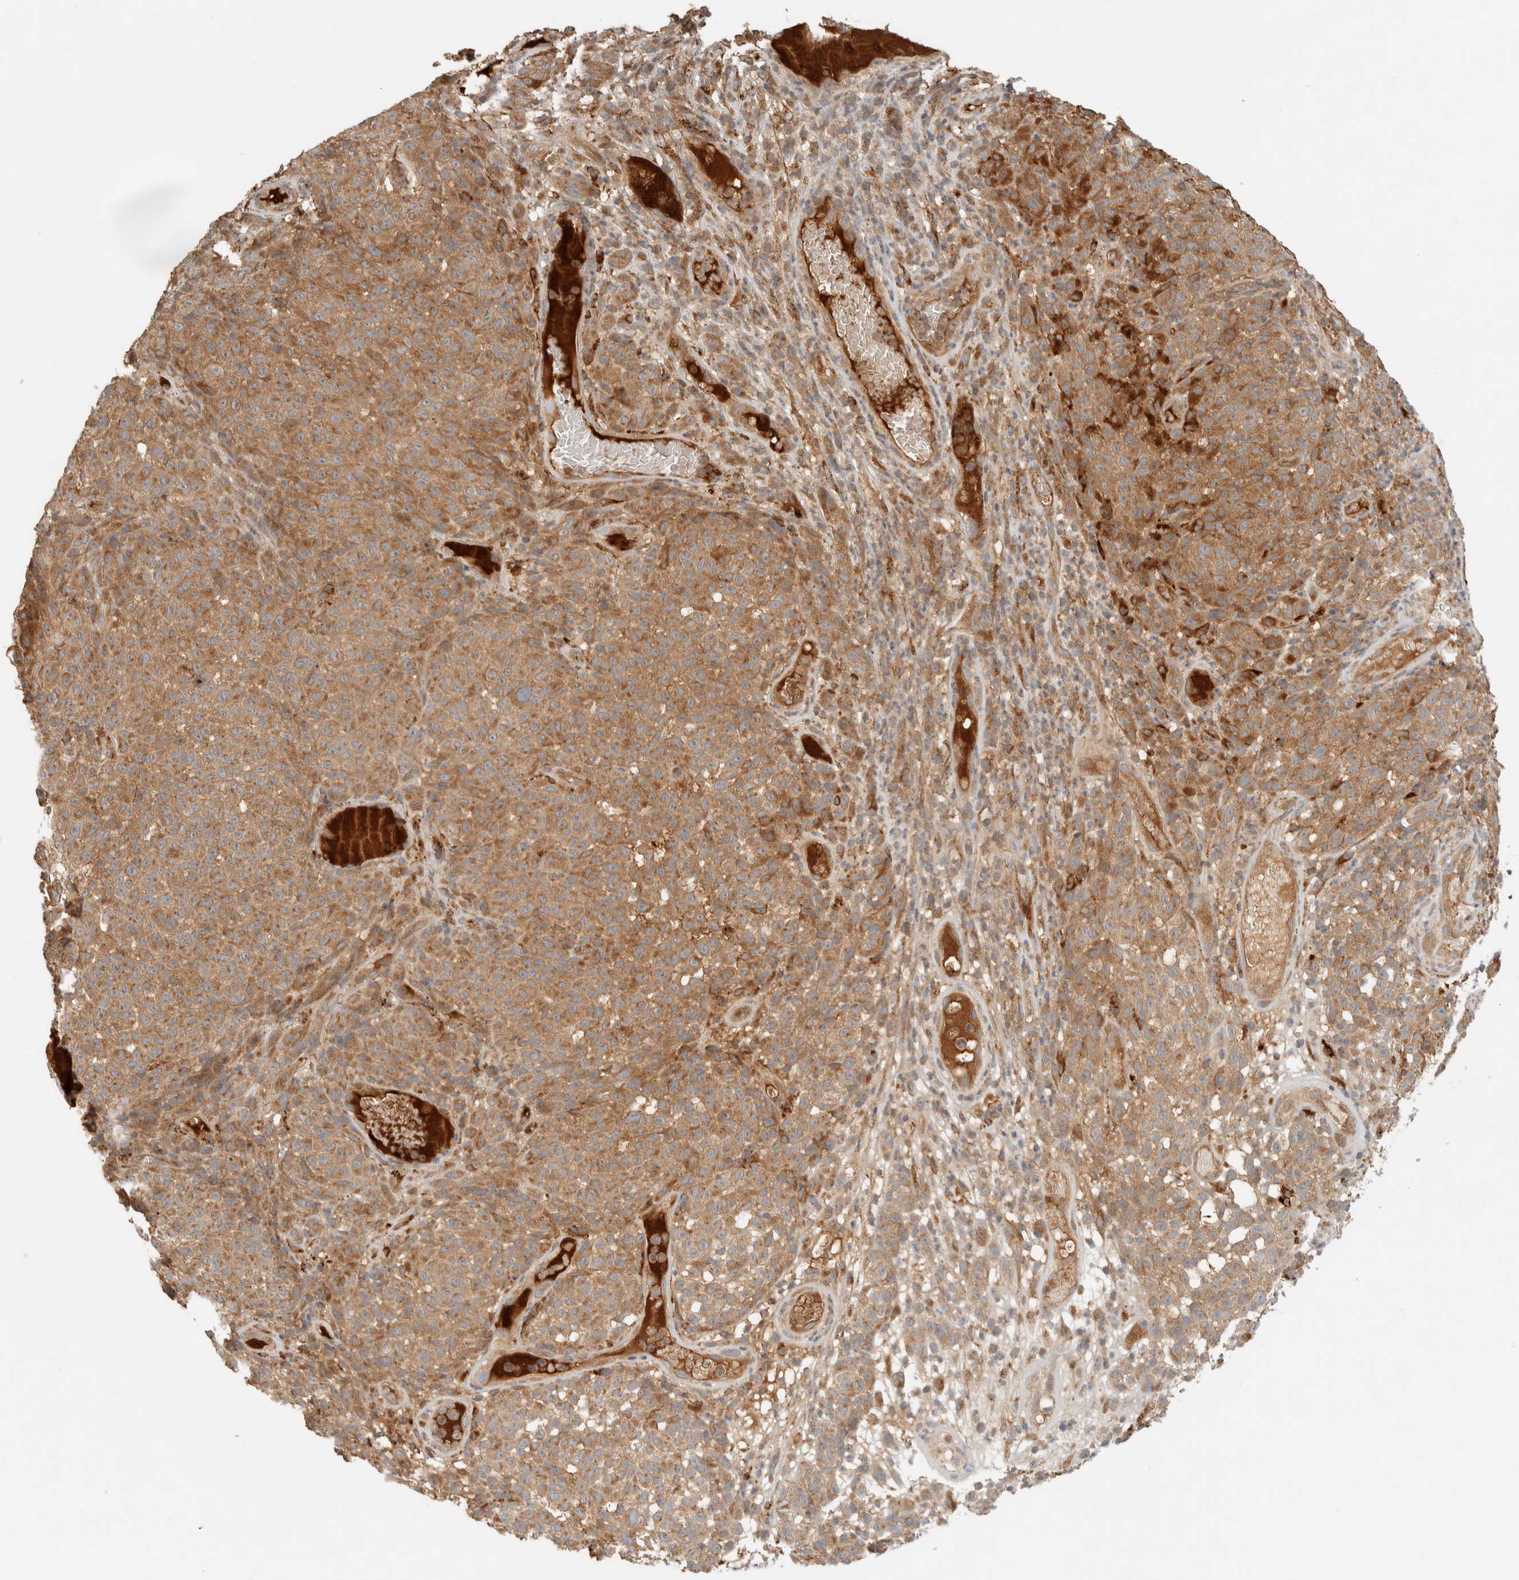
{"staining": {"intensity": "moderate", "quantity": ">75%", "location": "cytoplasmic/membranous"}, "tissue": "melanoma", "cell_type": "Tumor cells", "image_type": "cancer", "snomed": [{"axis": "morphology", "description": "Malignant melanoma, NOS"}, {"axis": "topography", "description": "Skin"}], "caption": "Malignant melanoma tissue reveals moderate cytoplasmic/membranous staining in approximately >75% of tumor cells, visualized by immunohistochemistry. Nuclei are stained in blue.", "gene": "FAM167A", "patient": {"sex": "female", "age": 82}}